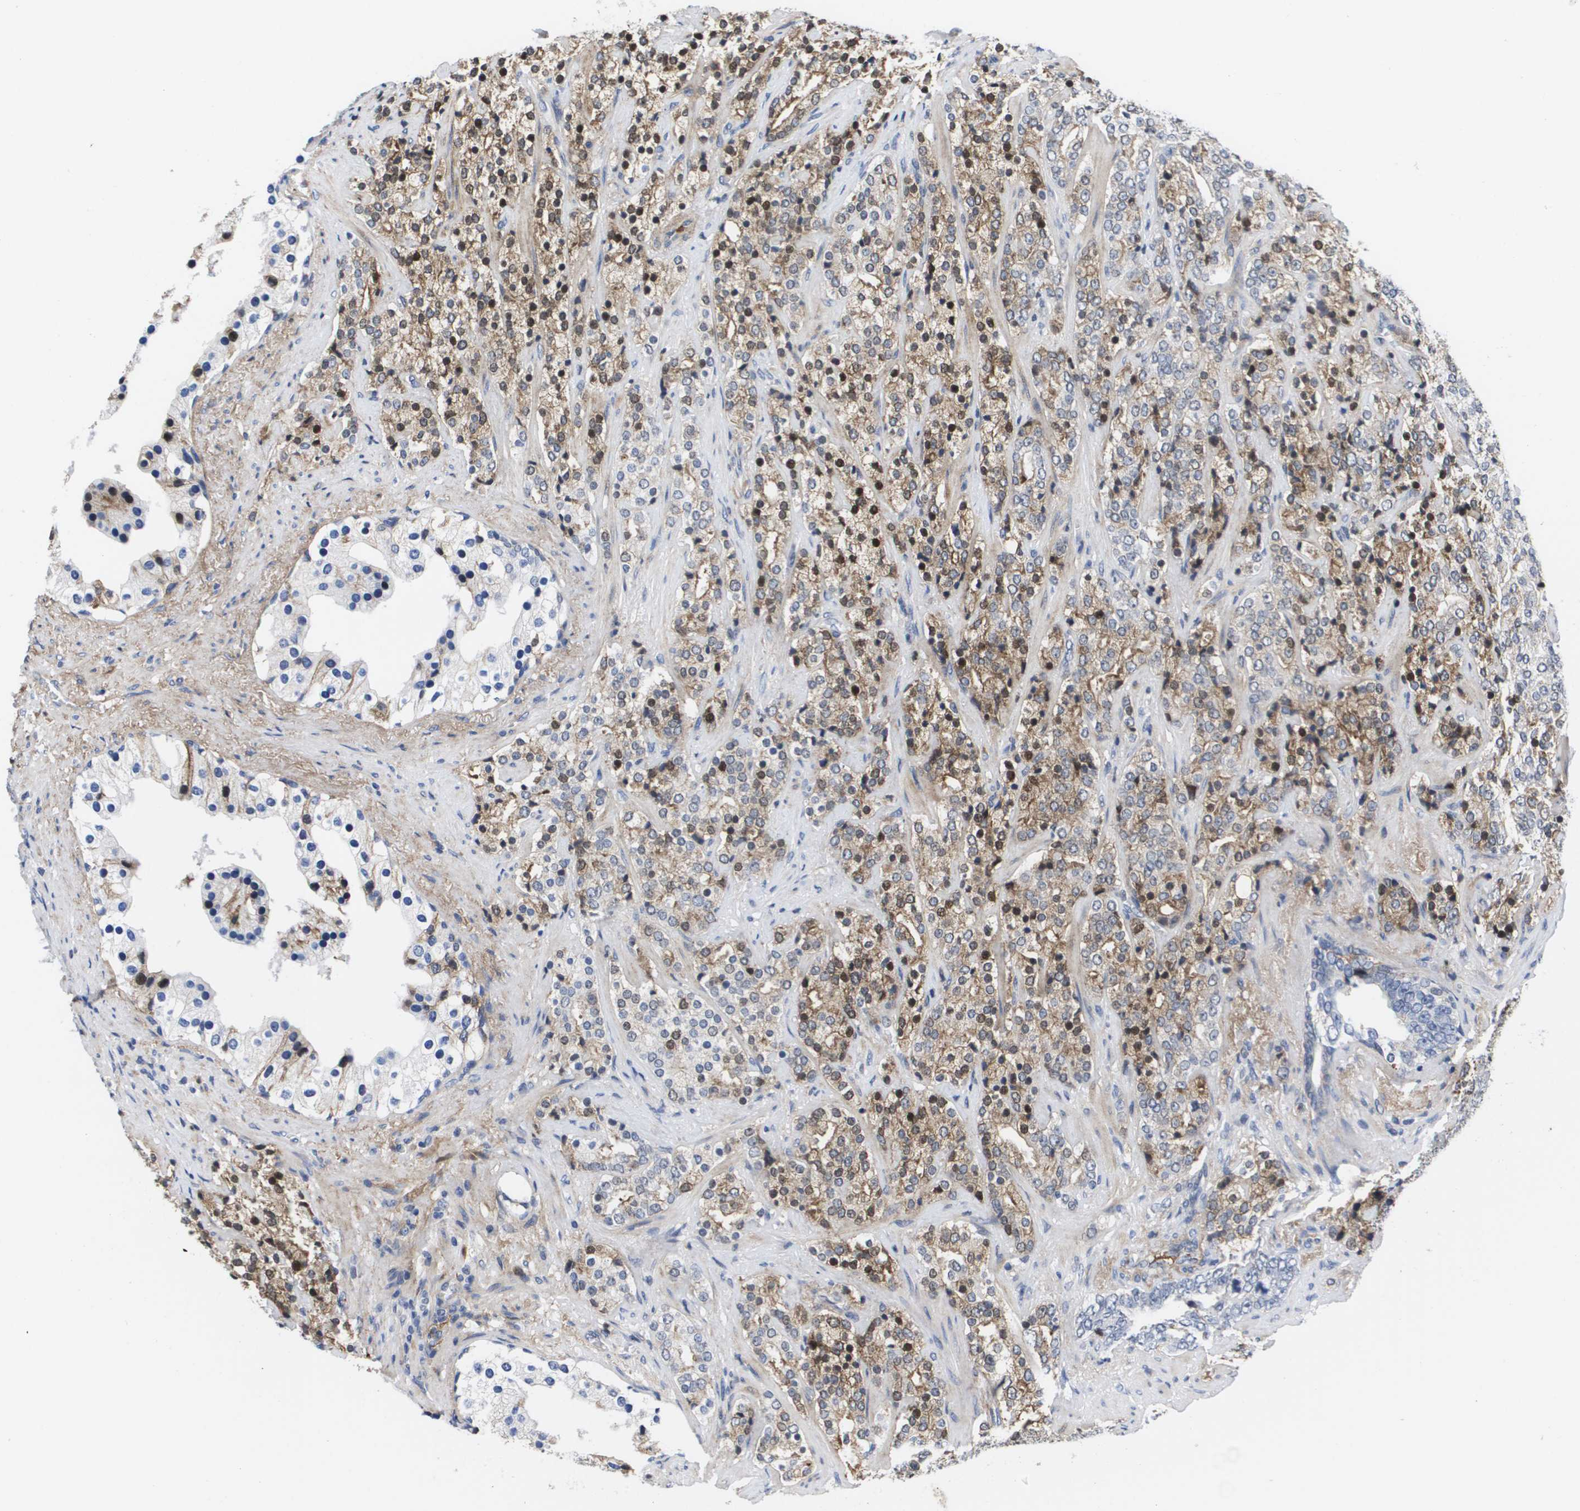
{"staining": {"intensity": "moderate", "quantity": "25%-75%", "location": "cytoplasmic/membranous,nuclear"}, "tissue": "prostate cancer", "cell_type": "Tumor cells", "image_type": "cancer", "snomed": [{"axis": "morphology", "description": "Adenocarcinoma, High grade"}, {"axis": "topography", "description": "Prostate"}], "caption": "Brown immunohistochemical staining in high-grade adenocarcinoma (prostate) shows moderate cytoplasmic/membranous and nuclear staining in about 25%-75% of tumor cells.", "gene": "SERPINC1", "patient": {"sex": "male", "age": 71}}